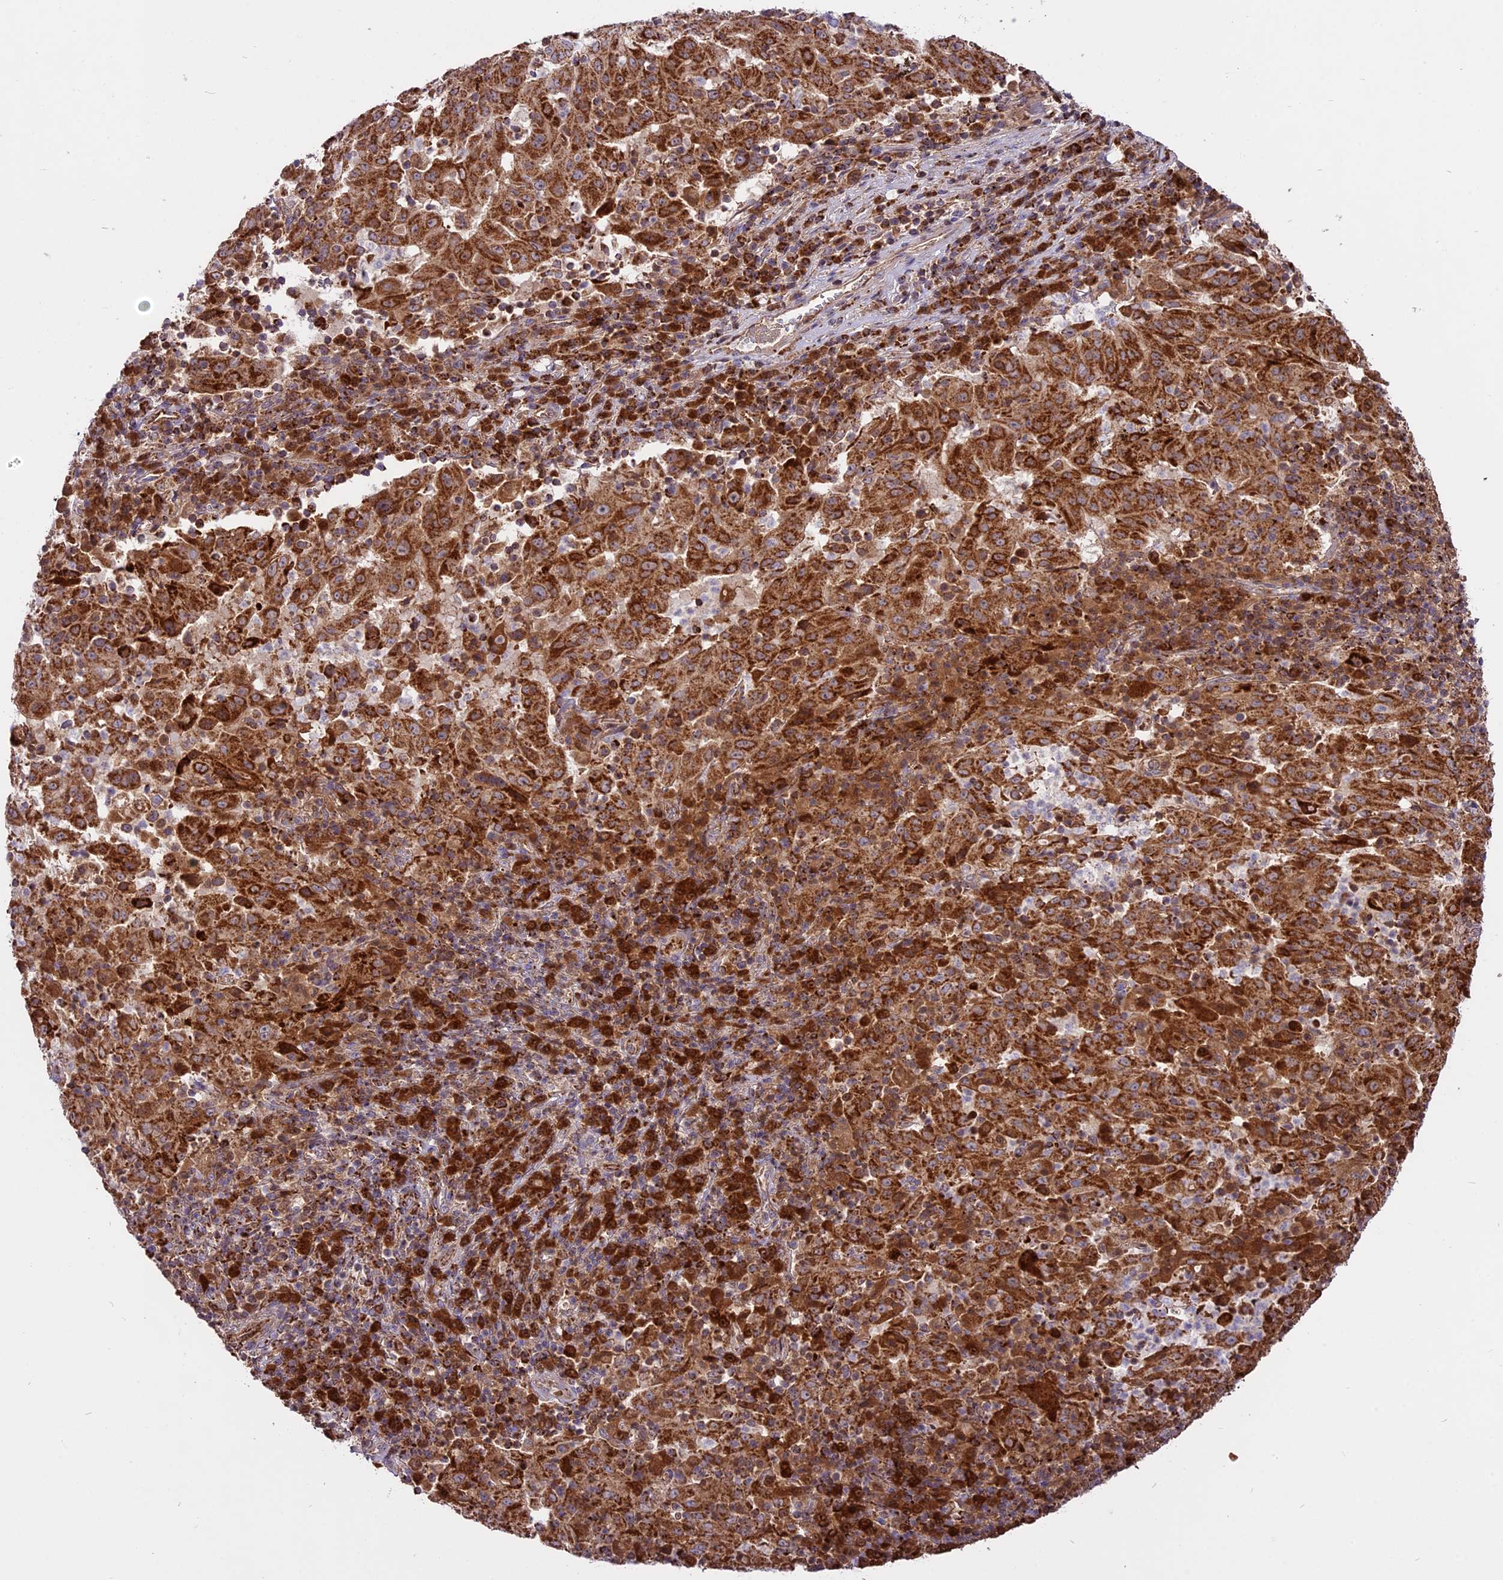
{"staining": {"intensity": "strong", "quantity": ">75%", "location": "cytoplasmic/membranous"}, "tissue": "pancreatic cancer", "cell_type": "Tumor cells", "image_type": "cancer", "snomed": [{"axis": "morphology", "description": "Adenocarcinoma, NOS"}, {"axis": "topography", "description": "Pancreas"}], "caption": "Strong cytoplasmic/membranous protein expression is seen in approximately >75% of tumor cells in pancreatic cancer (adenocarcinoma).", "gene": "COX17", "patient": {"sex": "male", "age": 63}}